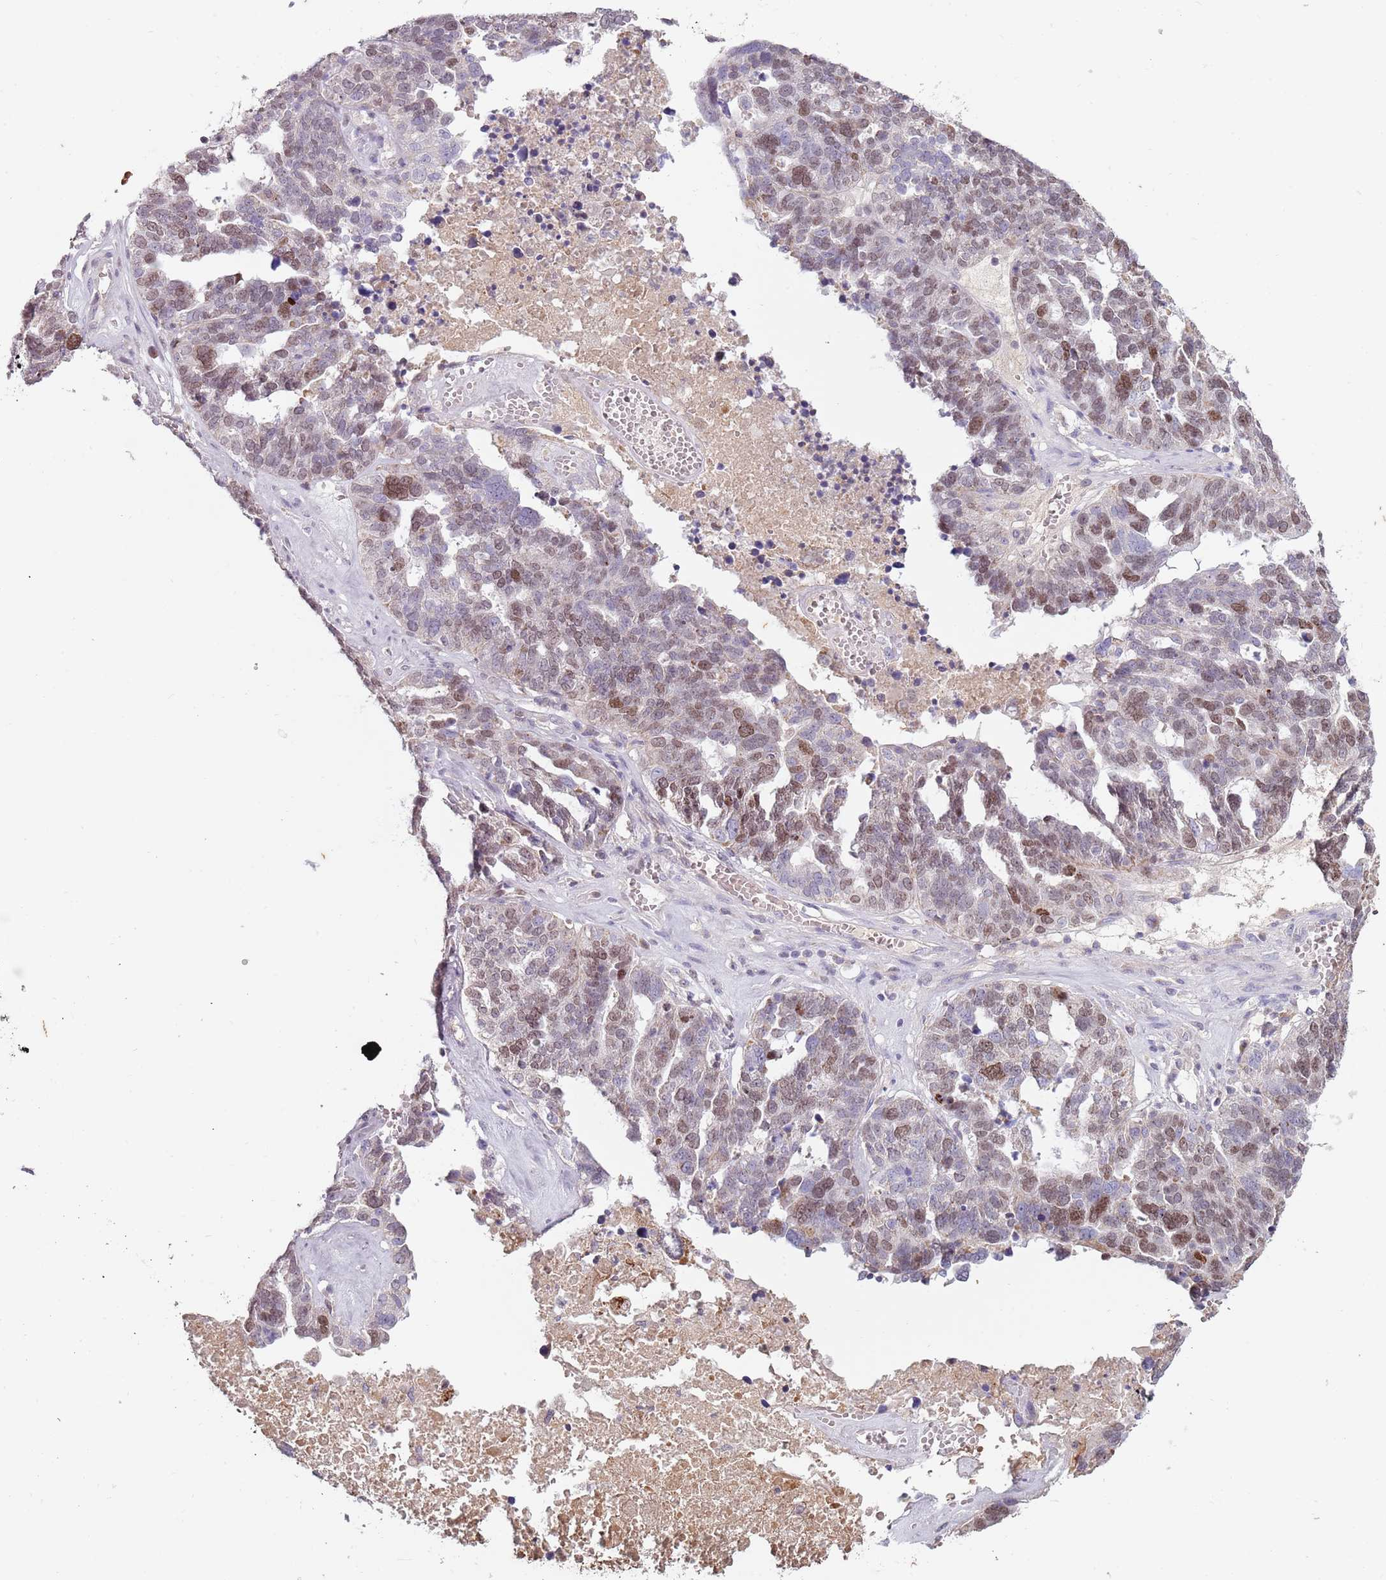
{"staining": {"intensity": "moderate", "quantity": "25%-75%", "location": "nuclear"}, "tissue": "ovarian cancer", "cell_type": "Tumor cells", "image_type": "cancer", "snomed": [{"axis": "morphology", "description": "Cystadenocarcinoma, serous, NOS"}, {"axis": "topography", "description": "Ovary"}], "caption": "A photomicrograph of ovarian serous cystadenocarcinoma stained for a protein reveals moderate nuclear brown staining in tumor cells.", "gene": "SYS1", "patient": {"sex": "female", "age": 59}}